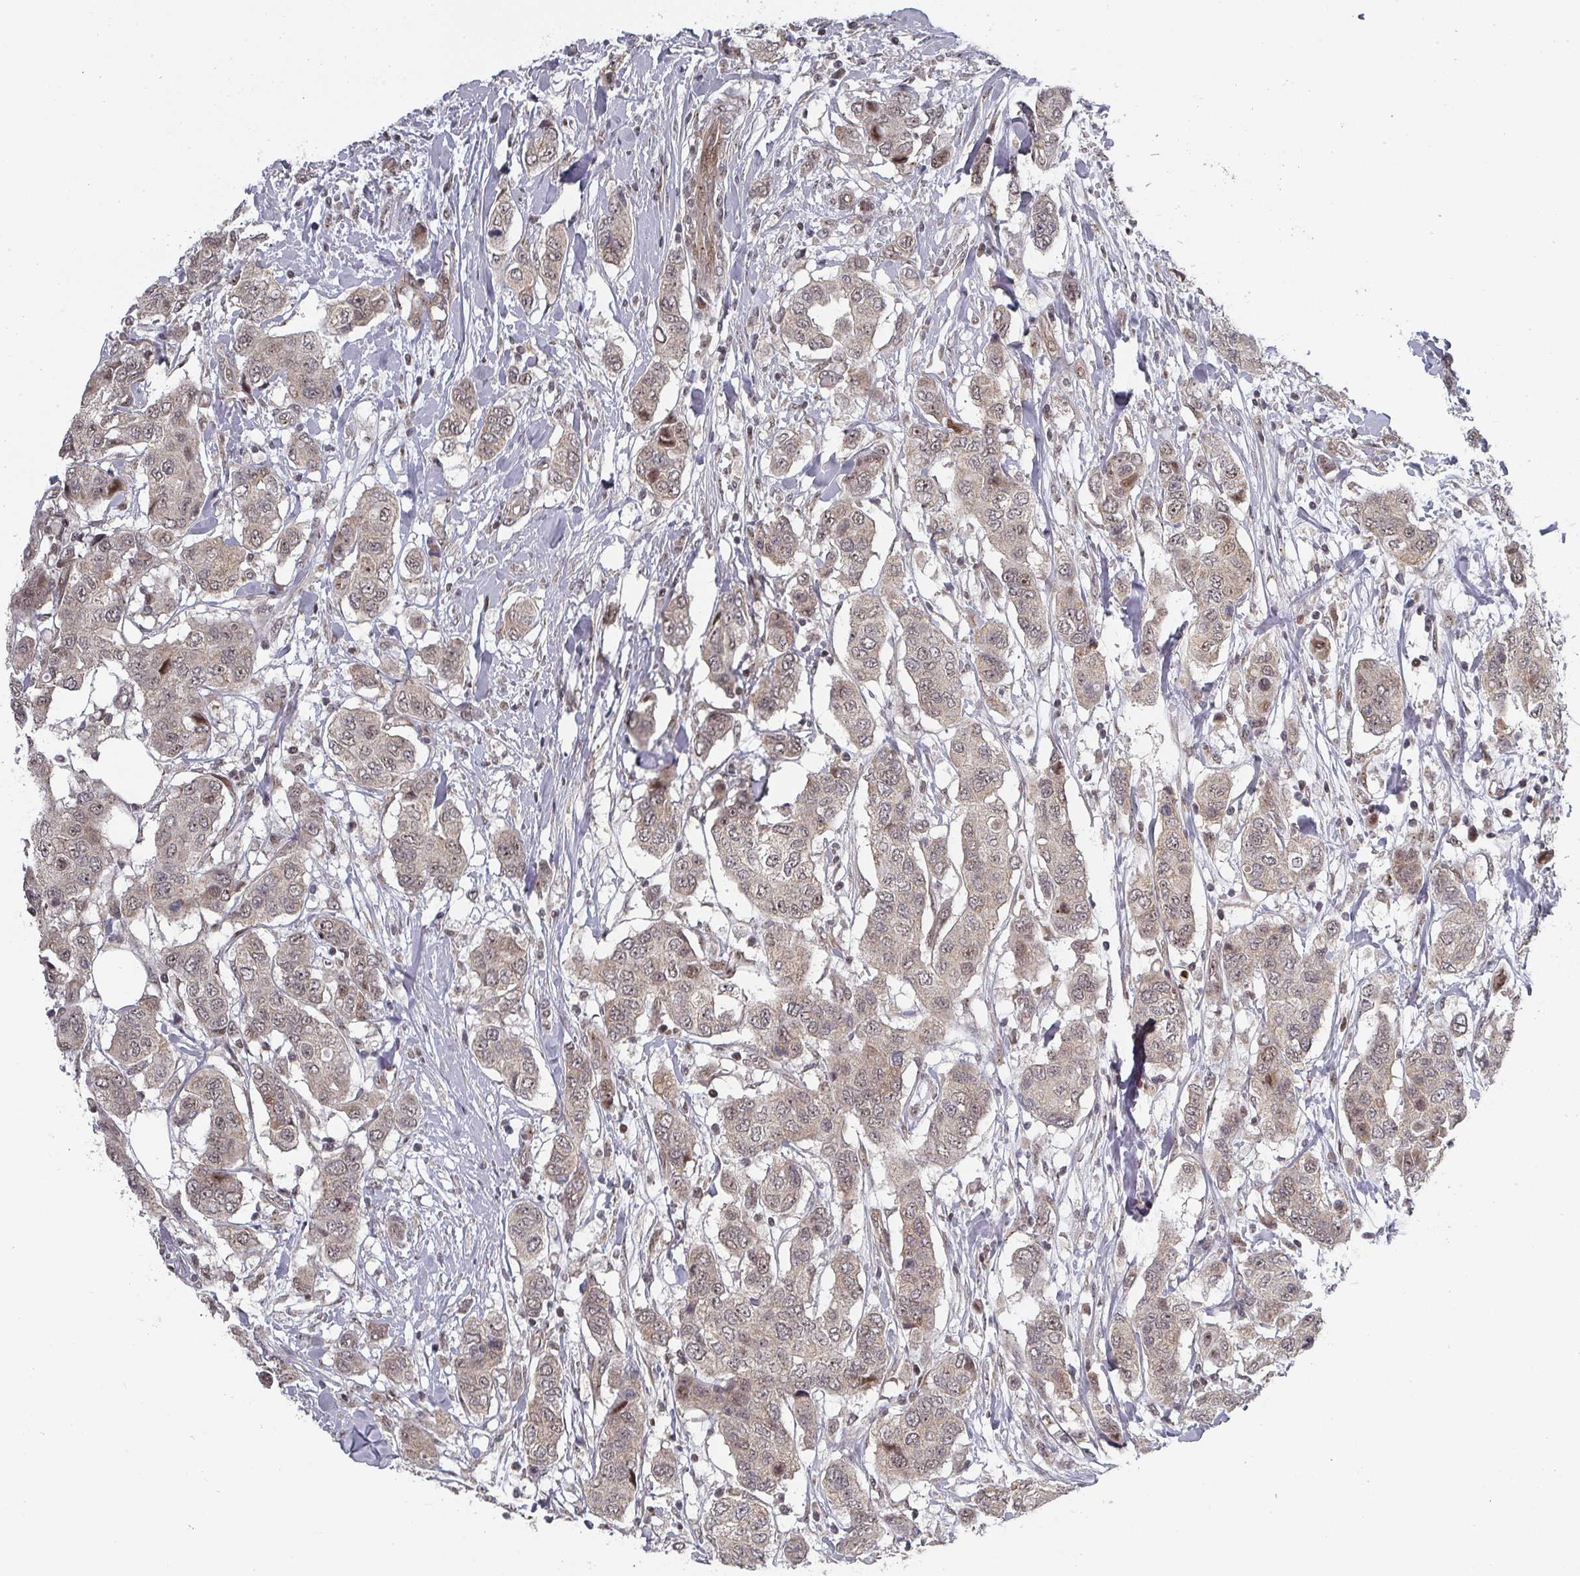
{"staining": {"intensity": "weak", "quantity": ">75%", "location": "cytoplasmic/membranous,nuclear"}, "tissue": "breast cancer", "cell_type": "Tumor cells", "image_type": "cancer", "snomed": [{"axis": "morphology", "description": "Lobular carcinoma"}, {"axis": "topography", "description": "Breast"}], "caption": "Immunohistochemical staining of human breast lobular carcinoma exhibits weak cytoplasmic/membranous and nuclear protein expression in approximately >75% of tumor cells.", "gene": "KIF1C", "patient": {"sex": "female", "age": 51}}